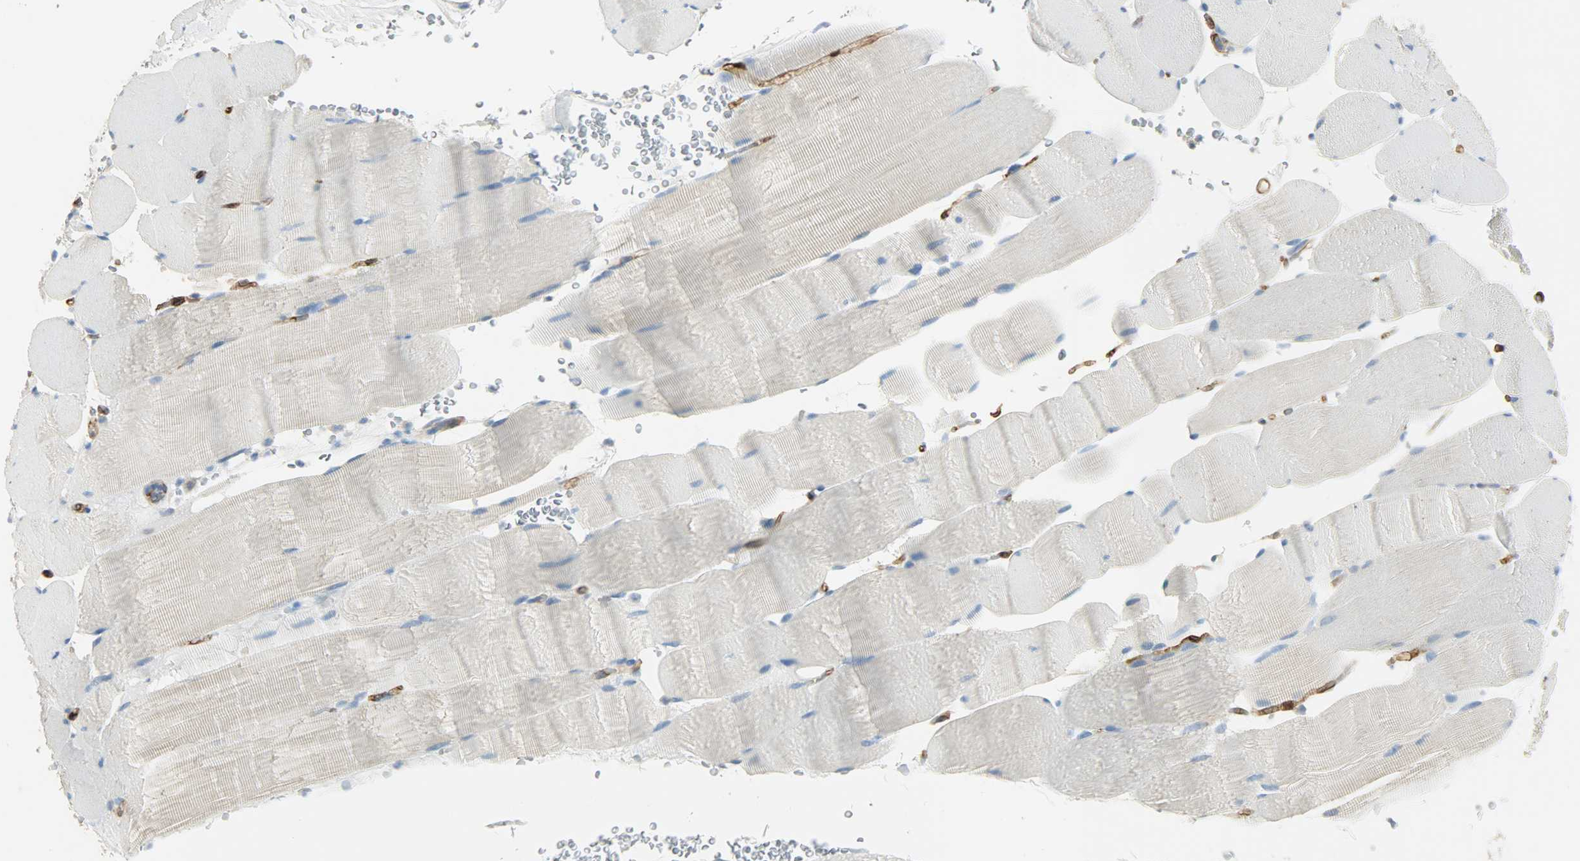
{"staining": {"intensity": "negative", "quantity": "none", "location": "none"}, "tissue": "skeletal muscle", "cell_type": "Myocytes", "image_type": "normal", "snomed": [{"axis": "morphology", "description": "Normal tissue, NOS"}, {"axis": "topography", "description": "Skeletal muscle"}], "caption": "DAB immunohistochemical staining of benign skeletal muscle demonstrates no significant positivity in myocytes.", "gene": "WARS1", "patient": {"sex": "male", "age": 62}}